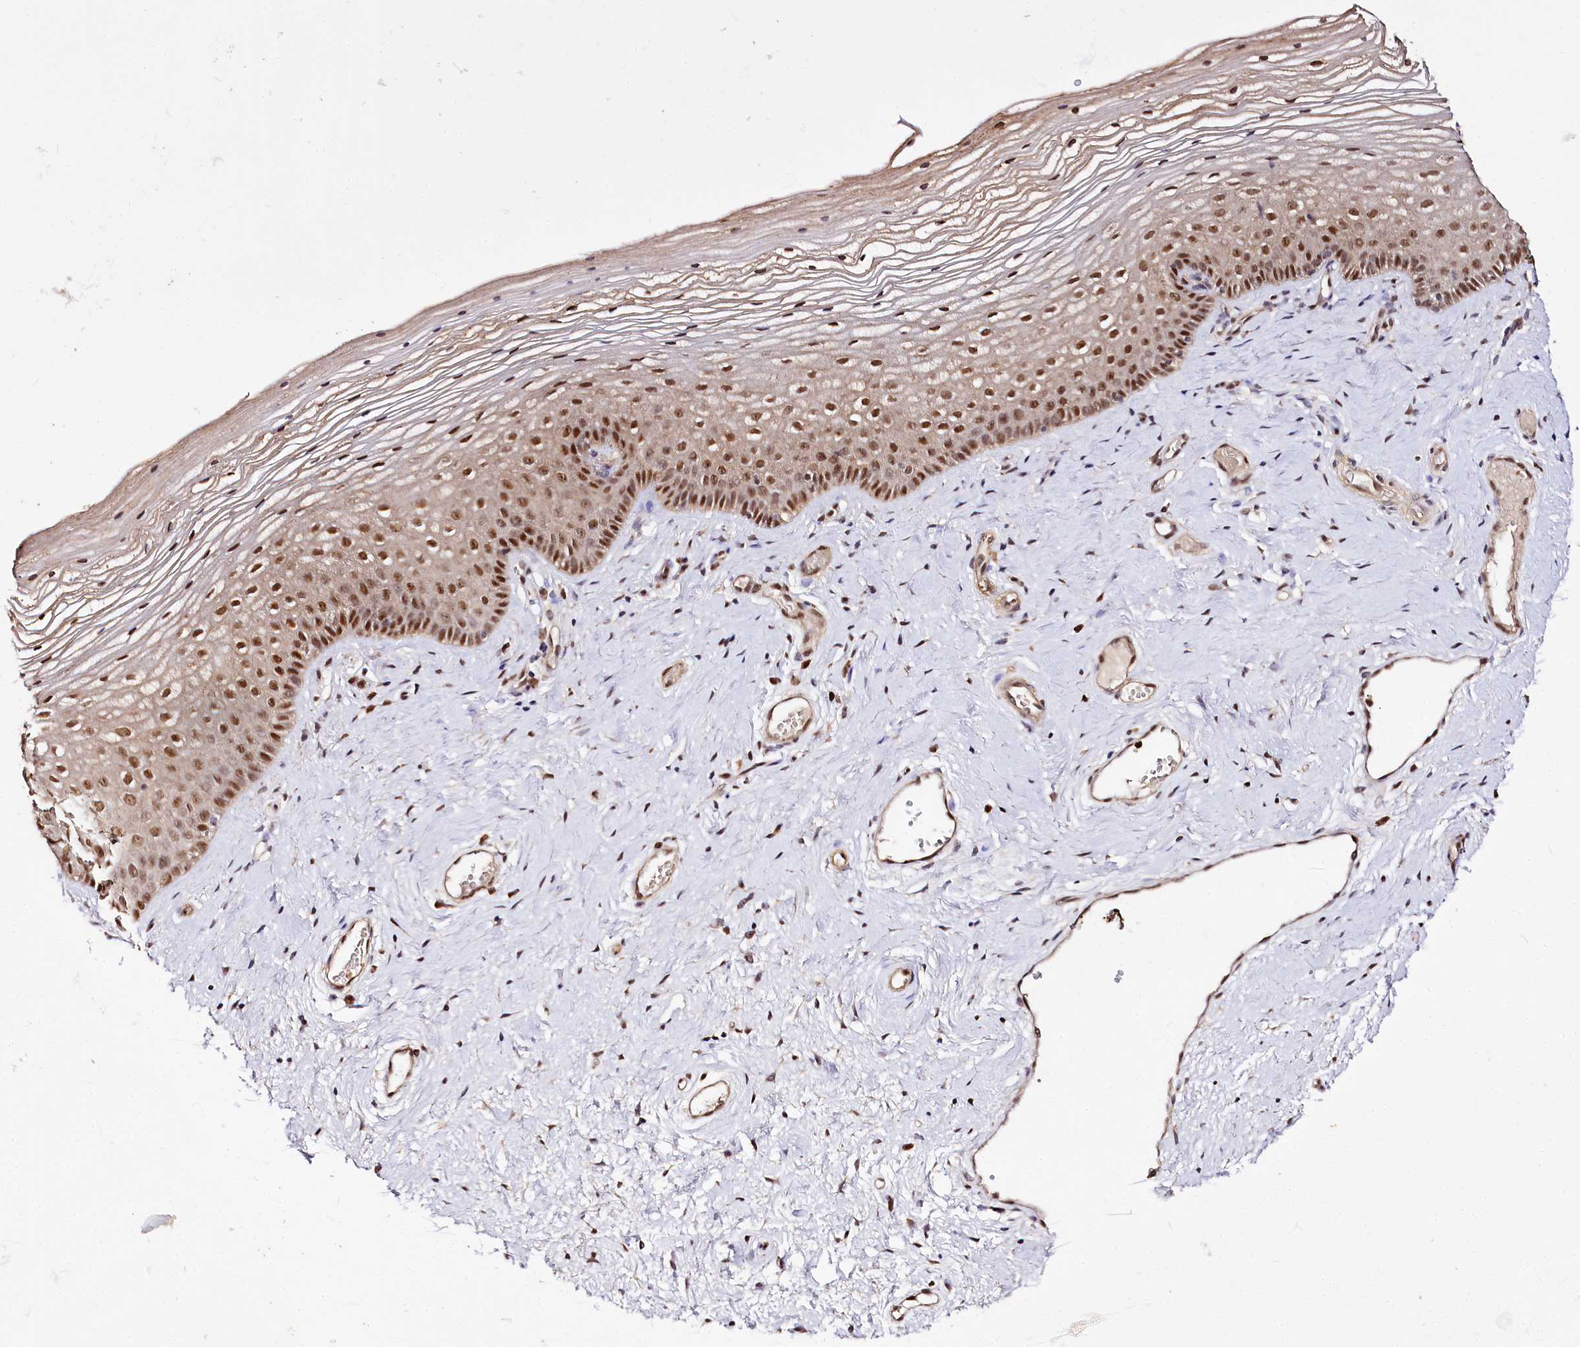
{"staining": {"intensity": "strong", "quantity": ">75%", "location": "nuclear"}, "tissue": "vagina", "cell_type": "Squamous epithelial cells", "image_type": "normal", "snomed": [{"axis": "morphology", "description": "Normal tissue, NOS"}, {"axis": "topography", "description": "Vagina"}], "caption": "Immunohistochemical staining of unremarkable vagina demonstrates strong nuclear protein expression in approximately >75% of squamous epithelial cells. (IHC, brightfield microscopy, high magnification).", "gene": "GNL3L", "patient": {"sex": "female", "age": 46}}